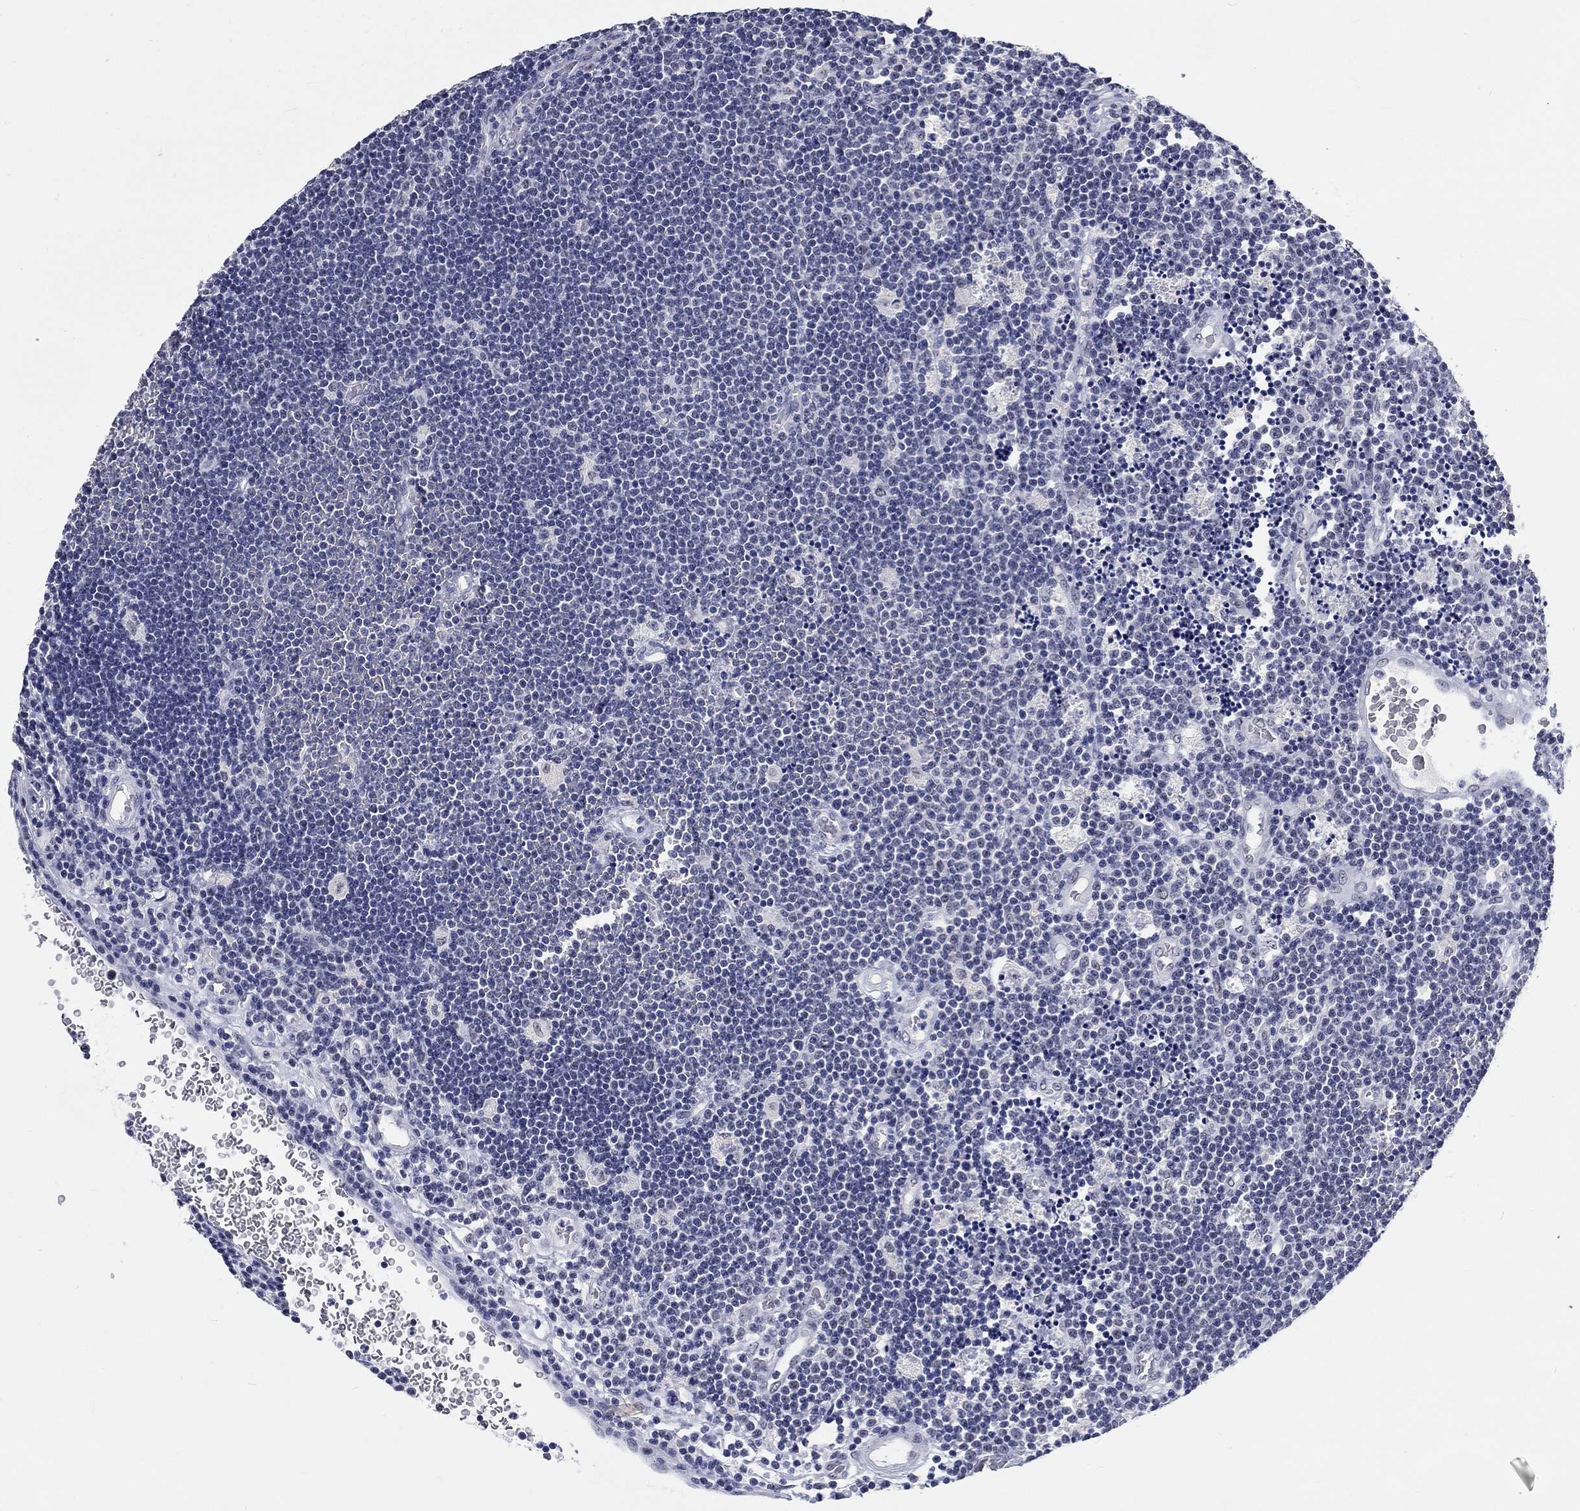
{"staining": {"intensity": "negative", "quantity": "none", "location": "none"}, "tissue": "lymphoma", "cell_type": "Tumor cells", "image_type": "cancer", "snomed": [{"axis": "morphology", "description": "Malignant lymphoma, non-Hodgkin's type, Low grade"}, {"axis": "topography", "description": "Brain"}], "caption": "There is no significant positivity in tumor cells of low-grade malignant lymphoma, non-Hodgkin's type.", "gene": "GRIN1", "patient": {"sex": "female", "age": 66}}